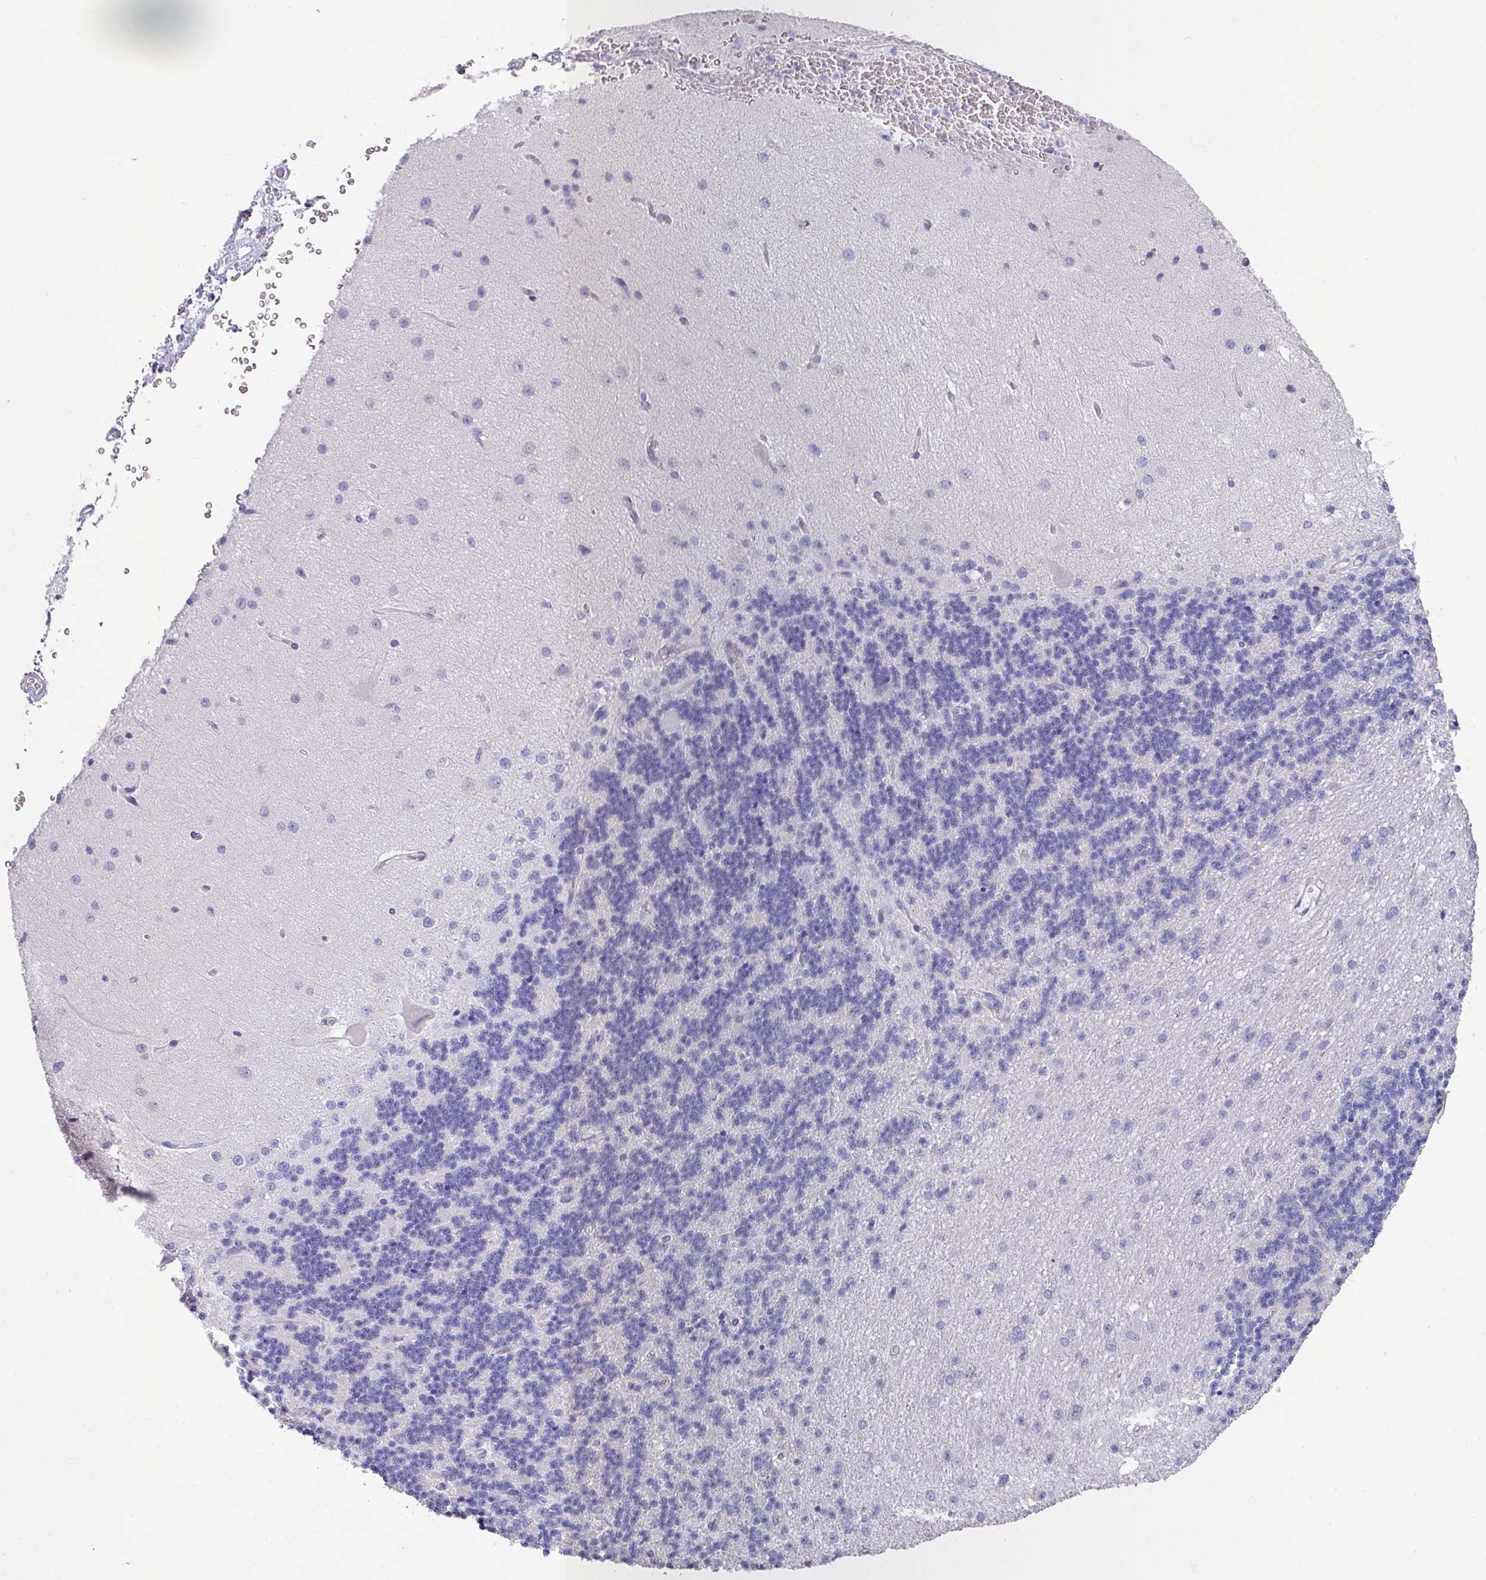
{"staining": {"intensity": "negative", "quantity": "none", "location": "none"}, "tissue": "cerebellum", "cell_type": "Cells in granular layer", "image_type": "normal", "snomed": [{"axis": "morphology", "description": "Normal tissue, NOS"}, {"axis": "topography", "description": "Cerebellum"}], "caption": "Immunohistochemical staining of normal human cerebellum shows no significant positivity in cells in granular layer.", "gene": "GLI4", "patient": {"sex": "female", "age": 29}}